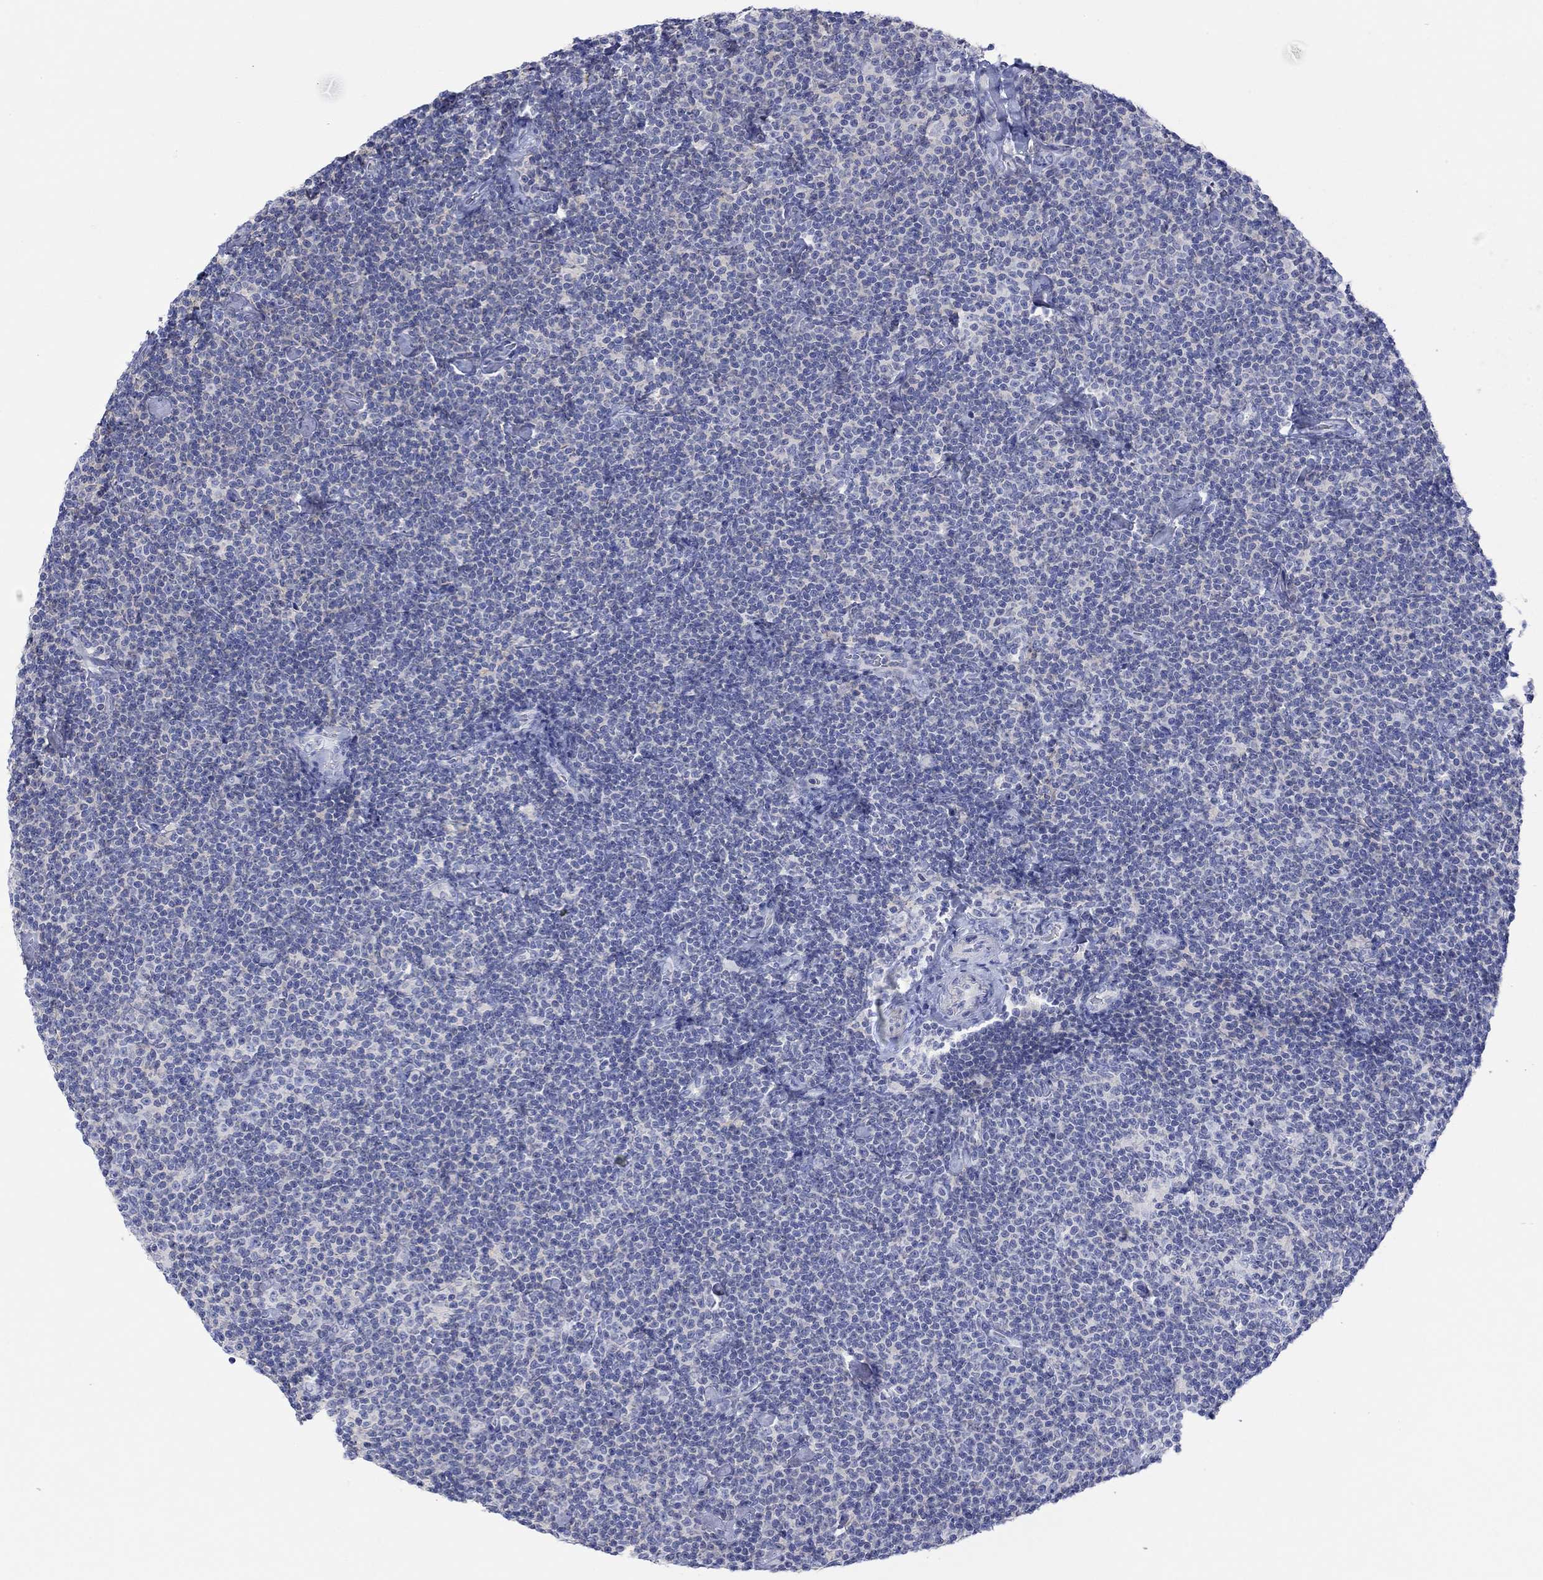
{"staining": {"intensity": "negative", "quantity": "none", "location": "none"}, "tissue": "lymphoma", "cell_type": "Tumor cells", "image_type": "cancer", "snomed": [{"axis": "morphology", "description": "Malignant lymphoma, non-Hodgkin's type, Low grade"}, {"axis": "topography", "description": "Lymph node"}], "caption": "Image shows no protein staining in tumor cells of lymphoma tissue.", "gene": "PPIL6", "patient": {"sex": "male", "age": 81}}